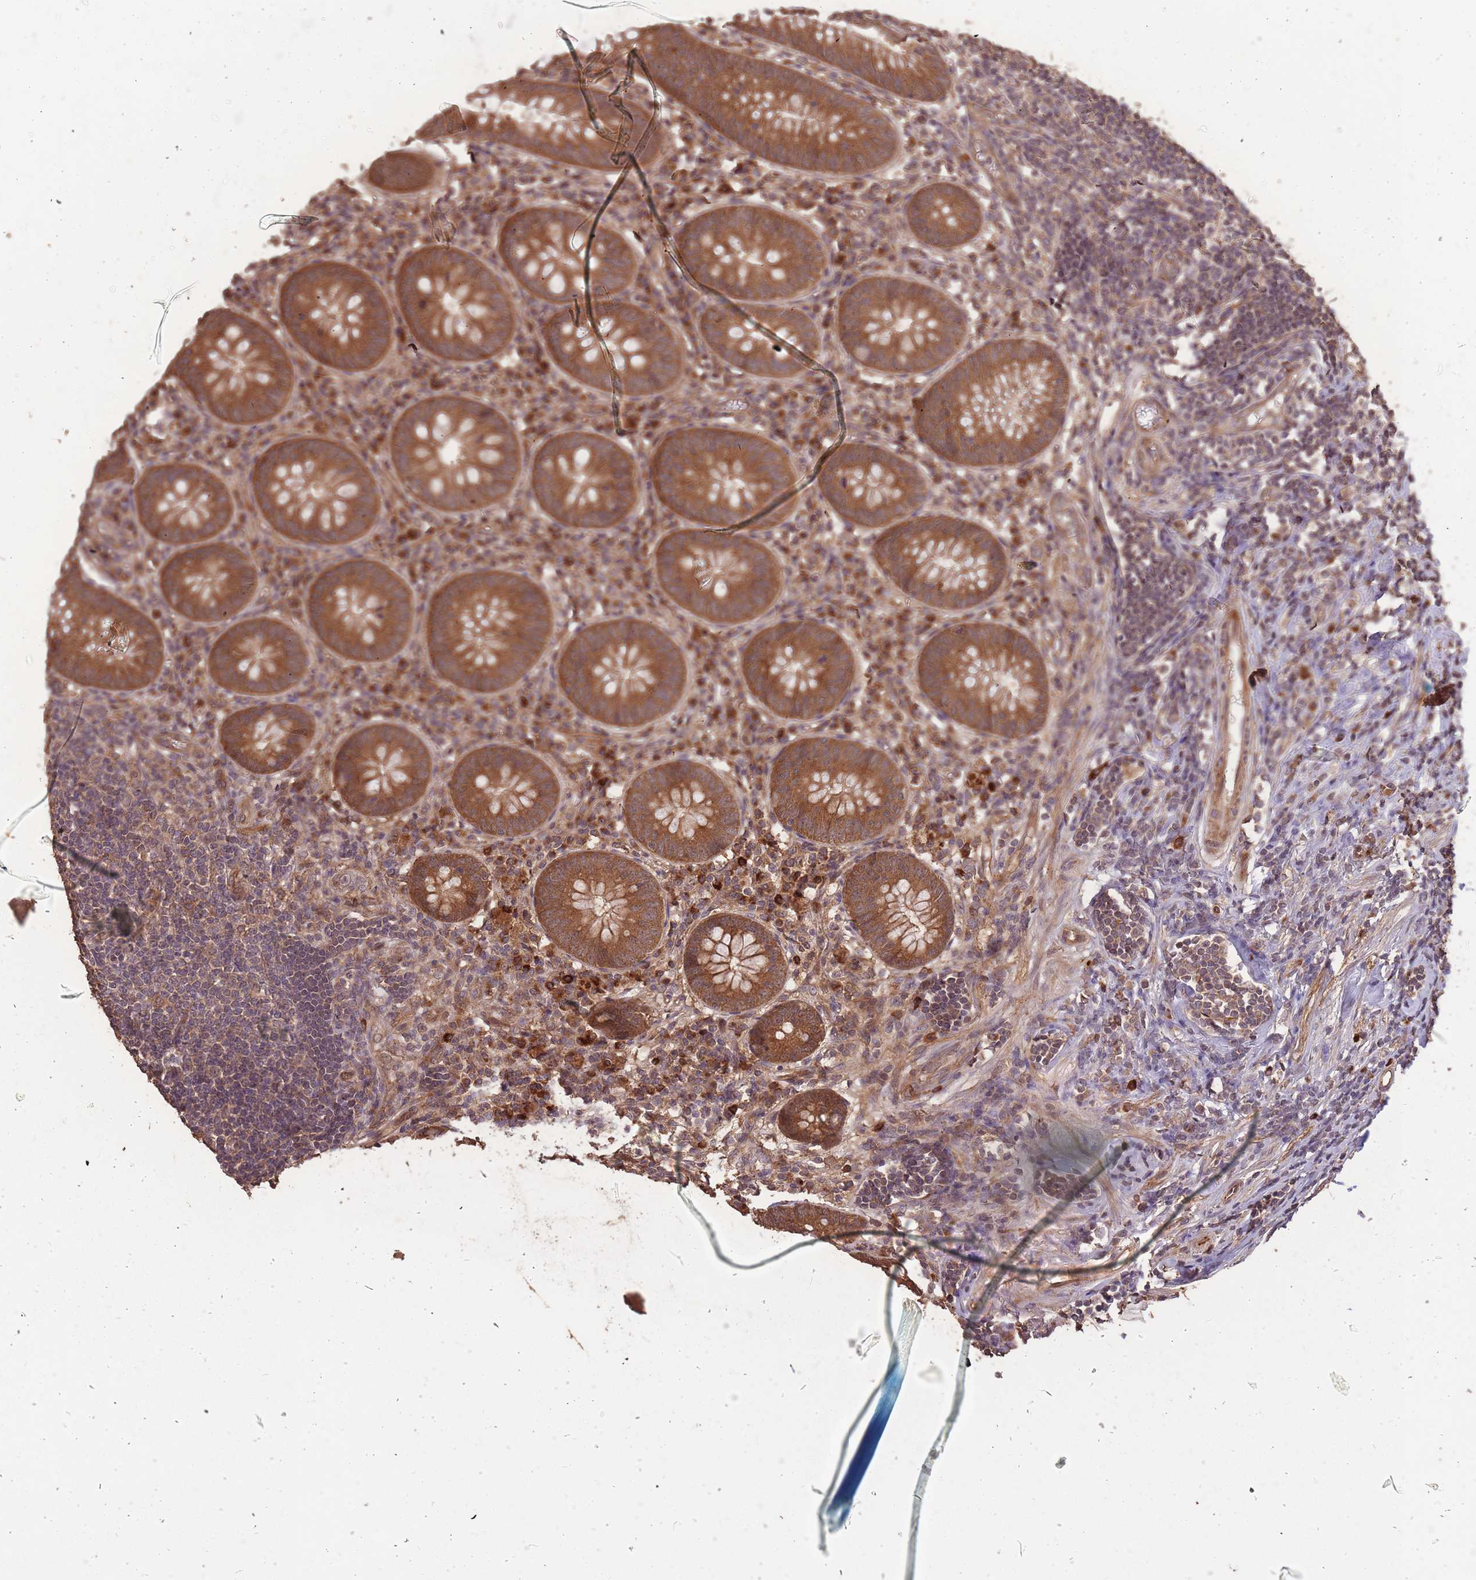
{"staining": {"intensity": "strong", "quantity": ">75%", "location": "cytoplasmic/membranous"}, "tissue": "appendix", "cell_type": "Glandular cells", "image_type": "normal", "snomed": [{"axis": "morphology", "description": "Normal tissue, NOS"}, {"axis": "topography", "description": "Appendix"}], "caption": "This is an image of immunohistochemistry (IHC) staining of normal appendix, which shows strong expression in the cytoplasmic/membranous of glandular cells.", "gene": "ERBB3", "patient": {"sex": "female", "age": 54}}